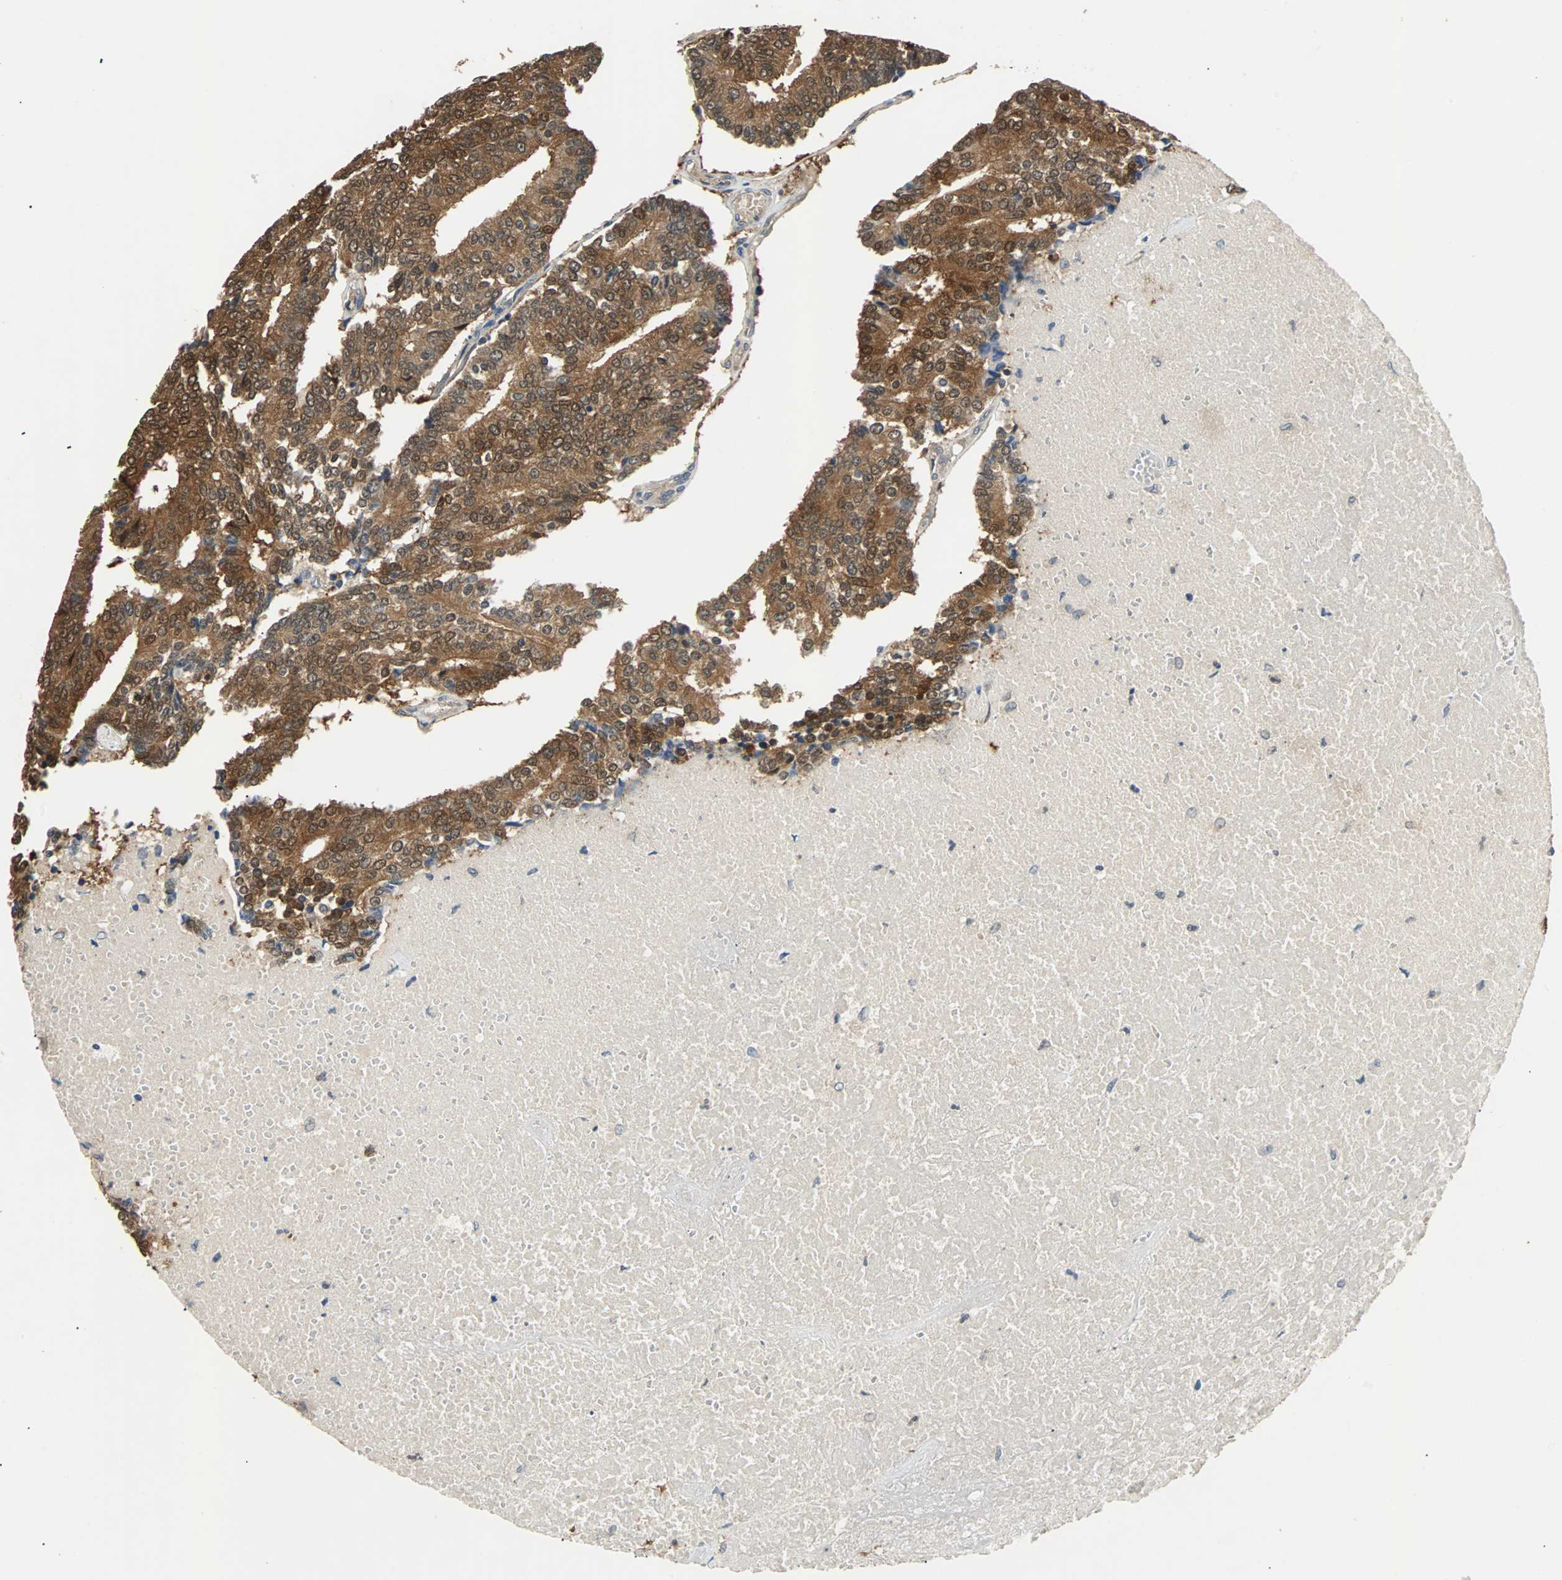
{"staining": {"intensity": "strong", "quantity": ">75%", "location": "cytoplasmic/membranous,nuclear"}, "tissue": "prostate cancer", "cell_type": "Tumor cells", "image_type": "cancer", "snomed": [{"axis": "morphology", "description": "Adenocarcinoma, High grade"}, {"axis": "topography", "description": "Prostate"}], "caption": "High-power microscopy captured an immunohistochemistry (IHC) image of prostate high-grade adenocarcinoma, revealing strong cytoplasmic/membranous and nuclear staining in about >75% of tumor cells.", "gene": "PRDX6", "patient": {"sex": "male", "age": 55}}